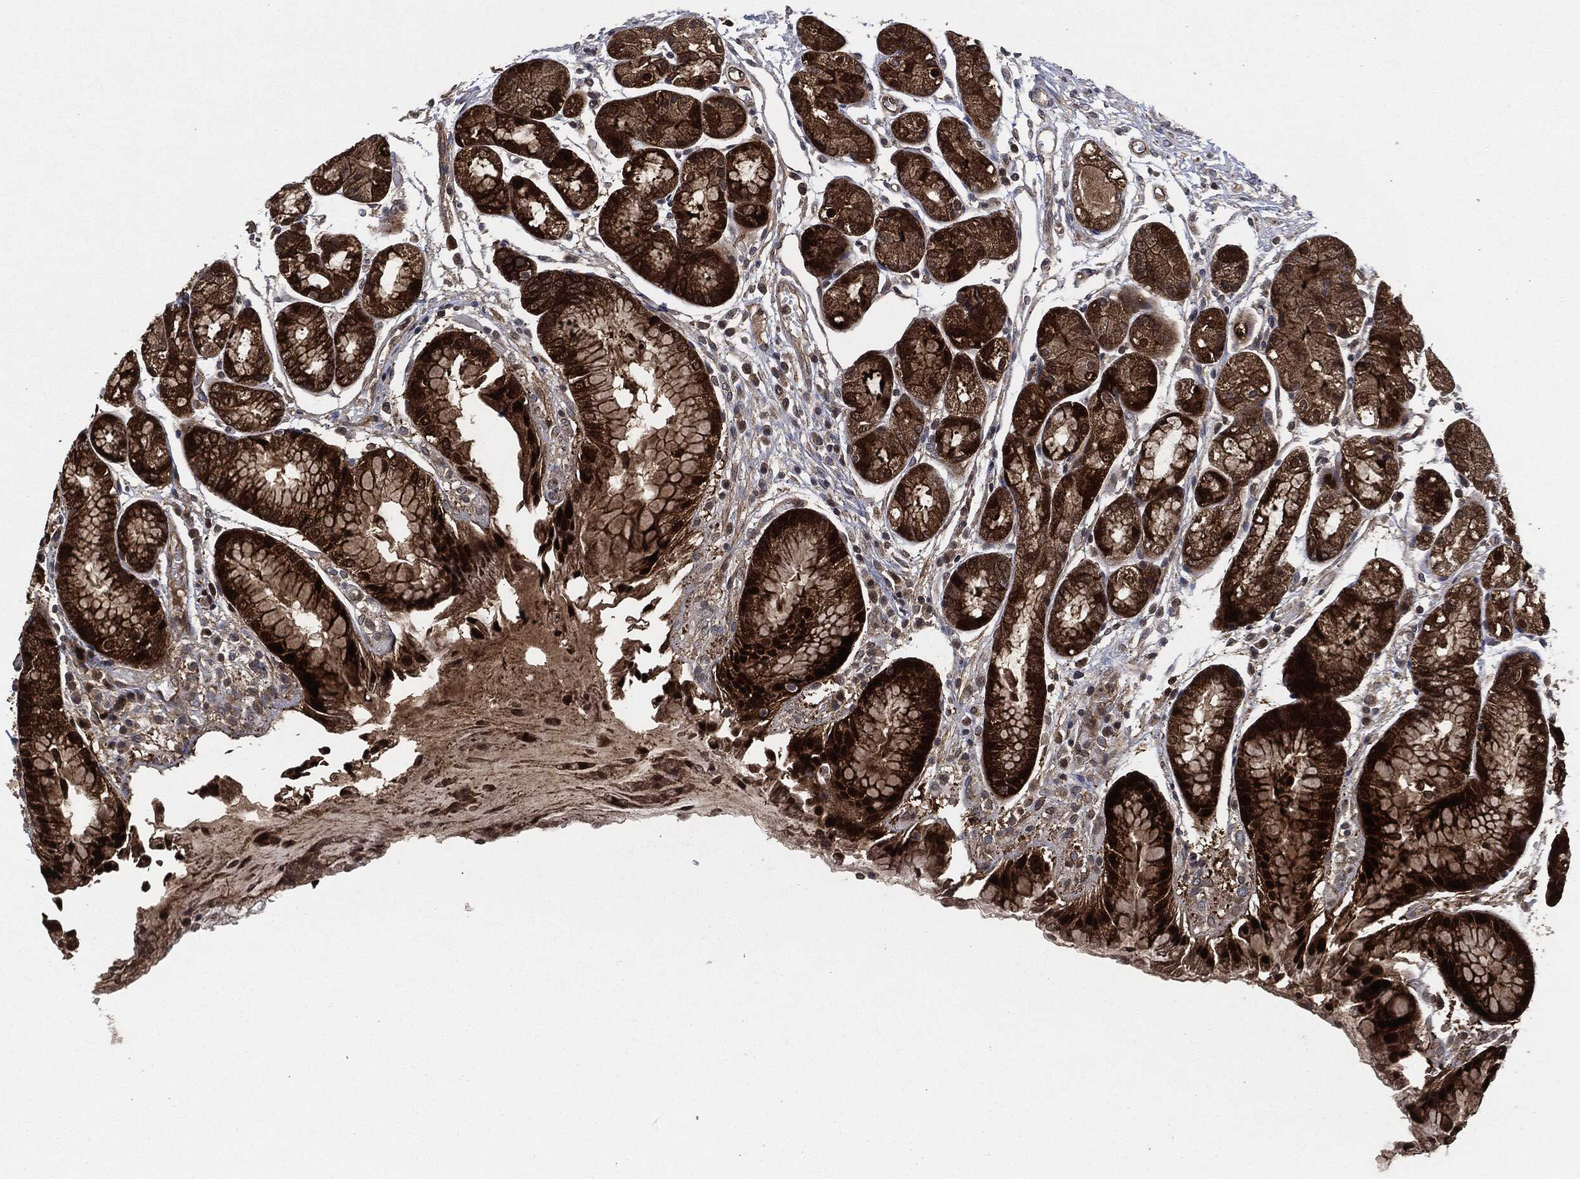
{"staining": {"intensity": "strong", "quantity": ">75%", "location": "cytoplasmic/membranous"}, "tissue": "stomach", "cell_type": "Glandular cells", "image_type": "normal", "snomed": [{"axis": "morphology", "description": "Normal tissue, NOS"}, {"axis": "topography", "description": "Stomach, upper"}], "caption": "Glandular cells exhibit strong cytoplasmic/membranous positivity in about >75% of cells in benign stomach.", "gene": "HRAS", "patient": {"sex": "male", "age": 72}}